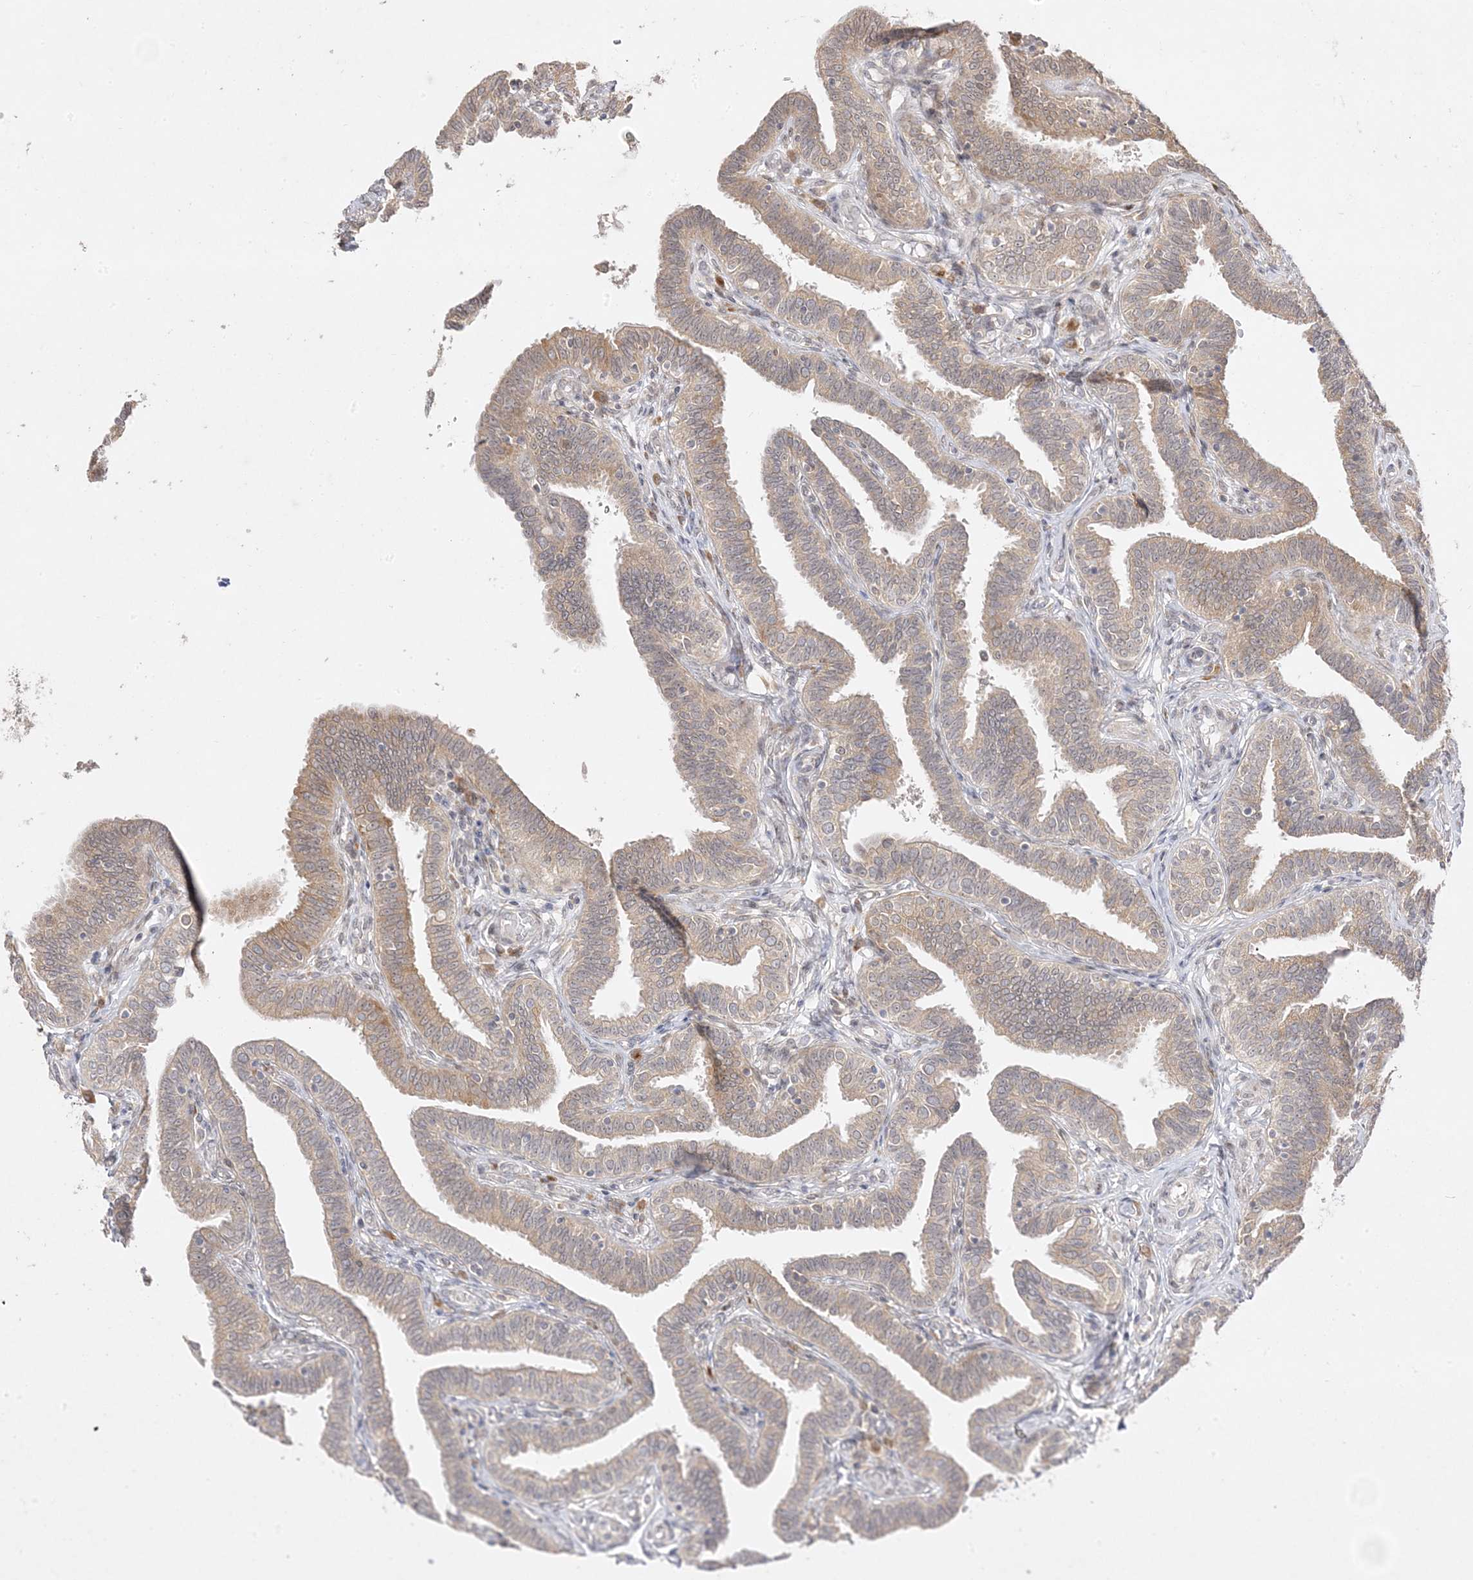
{"staining": {"intensity": "moderate", "quantity": ">75%", "location": "cytoplasmic/membranous"}, "tissue": "fallopian tube", "cell_type": "Glandular cells", "image_type": "normal", "snomed": [{"axis": "morphology", "description": "Normal tissue, NOS"}, {"axis": "topography", "description": "Fallopian tube"}], "caption": "Immunohistochemistry (IHC) image of benign fallopian tube: human fallopian tube stained using immunohistochemistry (IHC) displays medium levels of moderate protein expression localized specifically in the cytoplasmic/membranous of glandular cells, appearing as a cytoplasmic/membranous brown color.", "gene": "C2CD2", "patient": {"sex": "female", "age": 39}}